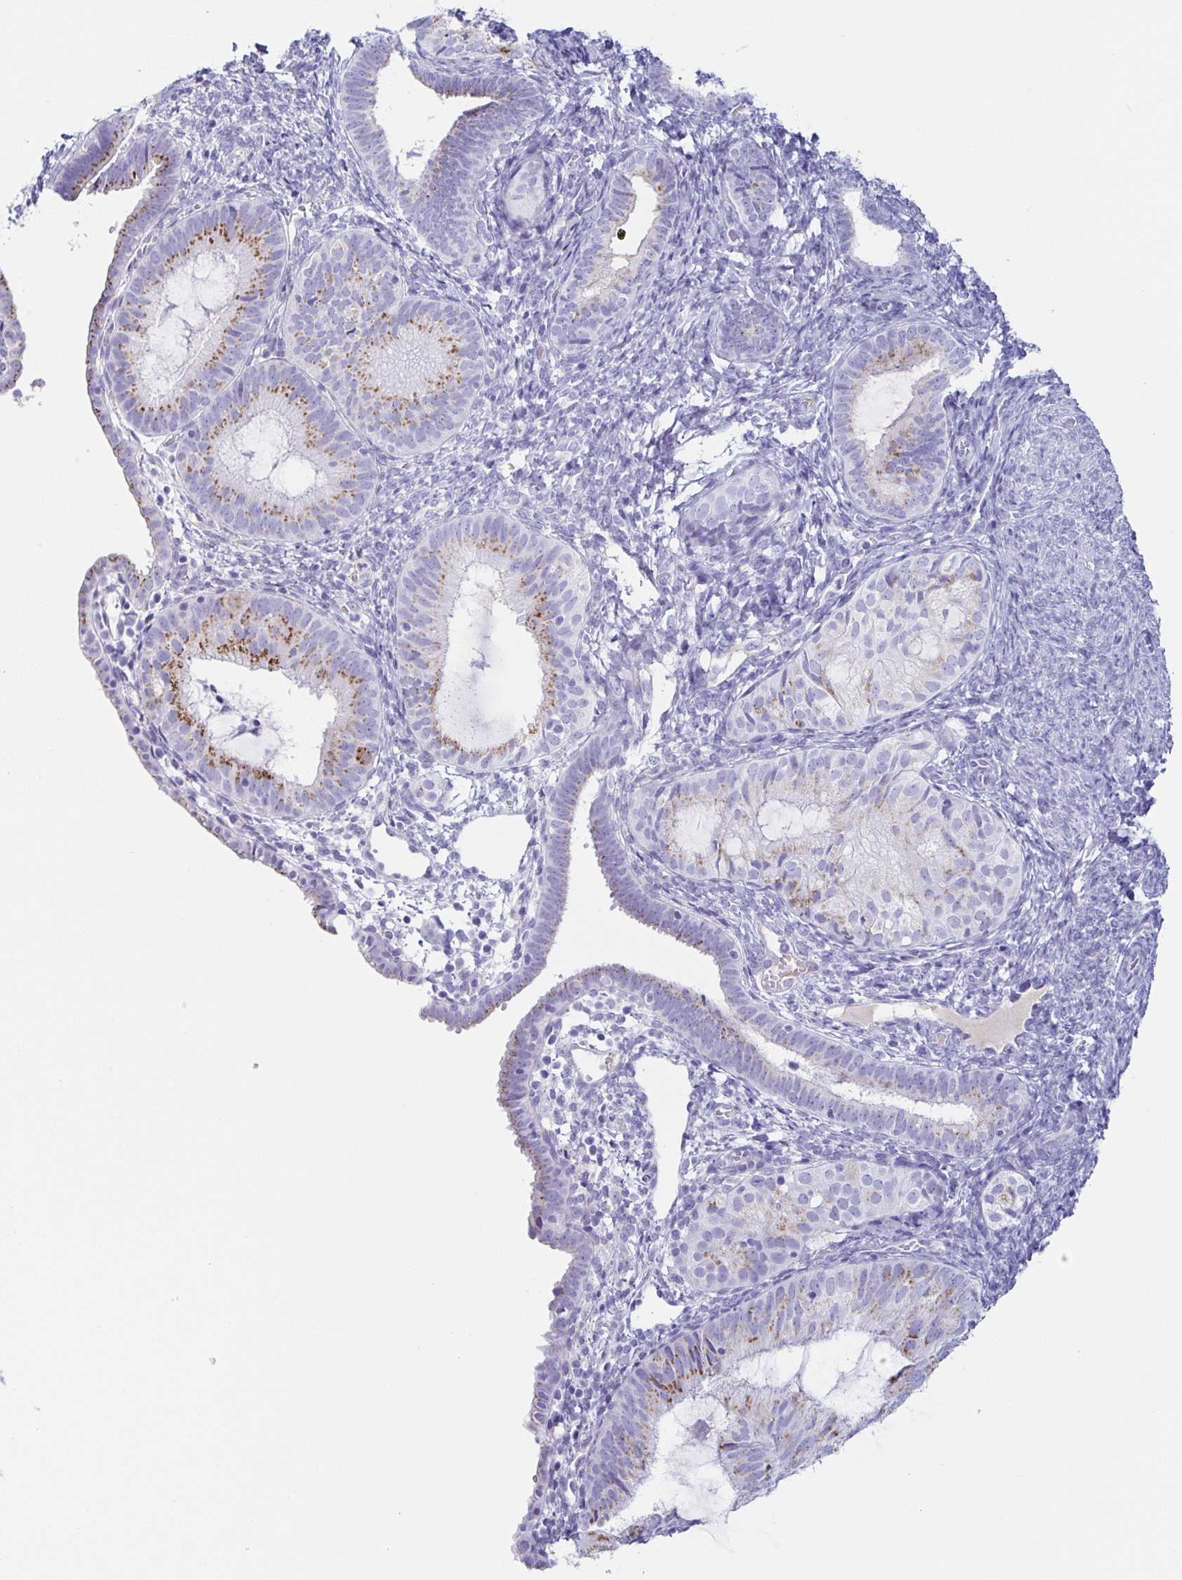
{"staining": {"intensity": "moderate", "quantity": "25%-75%", "location": "cytoplasmic/membranous"}, "tissue": "endometrial cancer", "cell_type": "Tumor cells", "image_type": "cancer", "snomed": [{"axis": "morphology", "description": "Normal tissue, NOS"}, {"axis": "morphology", "description": "Adenocarcinoma, NOS"}, {"axis": "topography", "description": "Smooth muscle"}, {"axis": "topography", "description": "Endometrium"}, {"axis": "topography", "description": "Myometrium, NOS"}], "caption": "Tumor cells reveal moderate cytoplasmic/membranous staining in about 25%-75% of cells in adenocarcinoma (endometrial).", "gene": "LDLRAD1", "patient": {"sex": "female", "age": 81}}